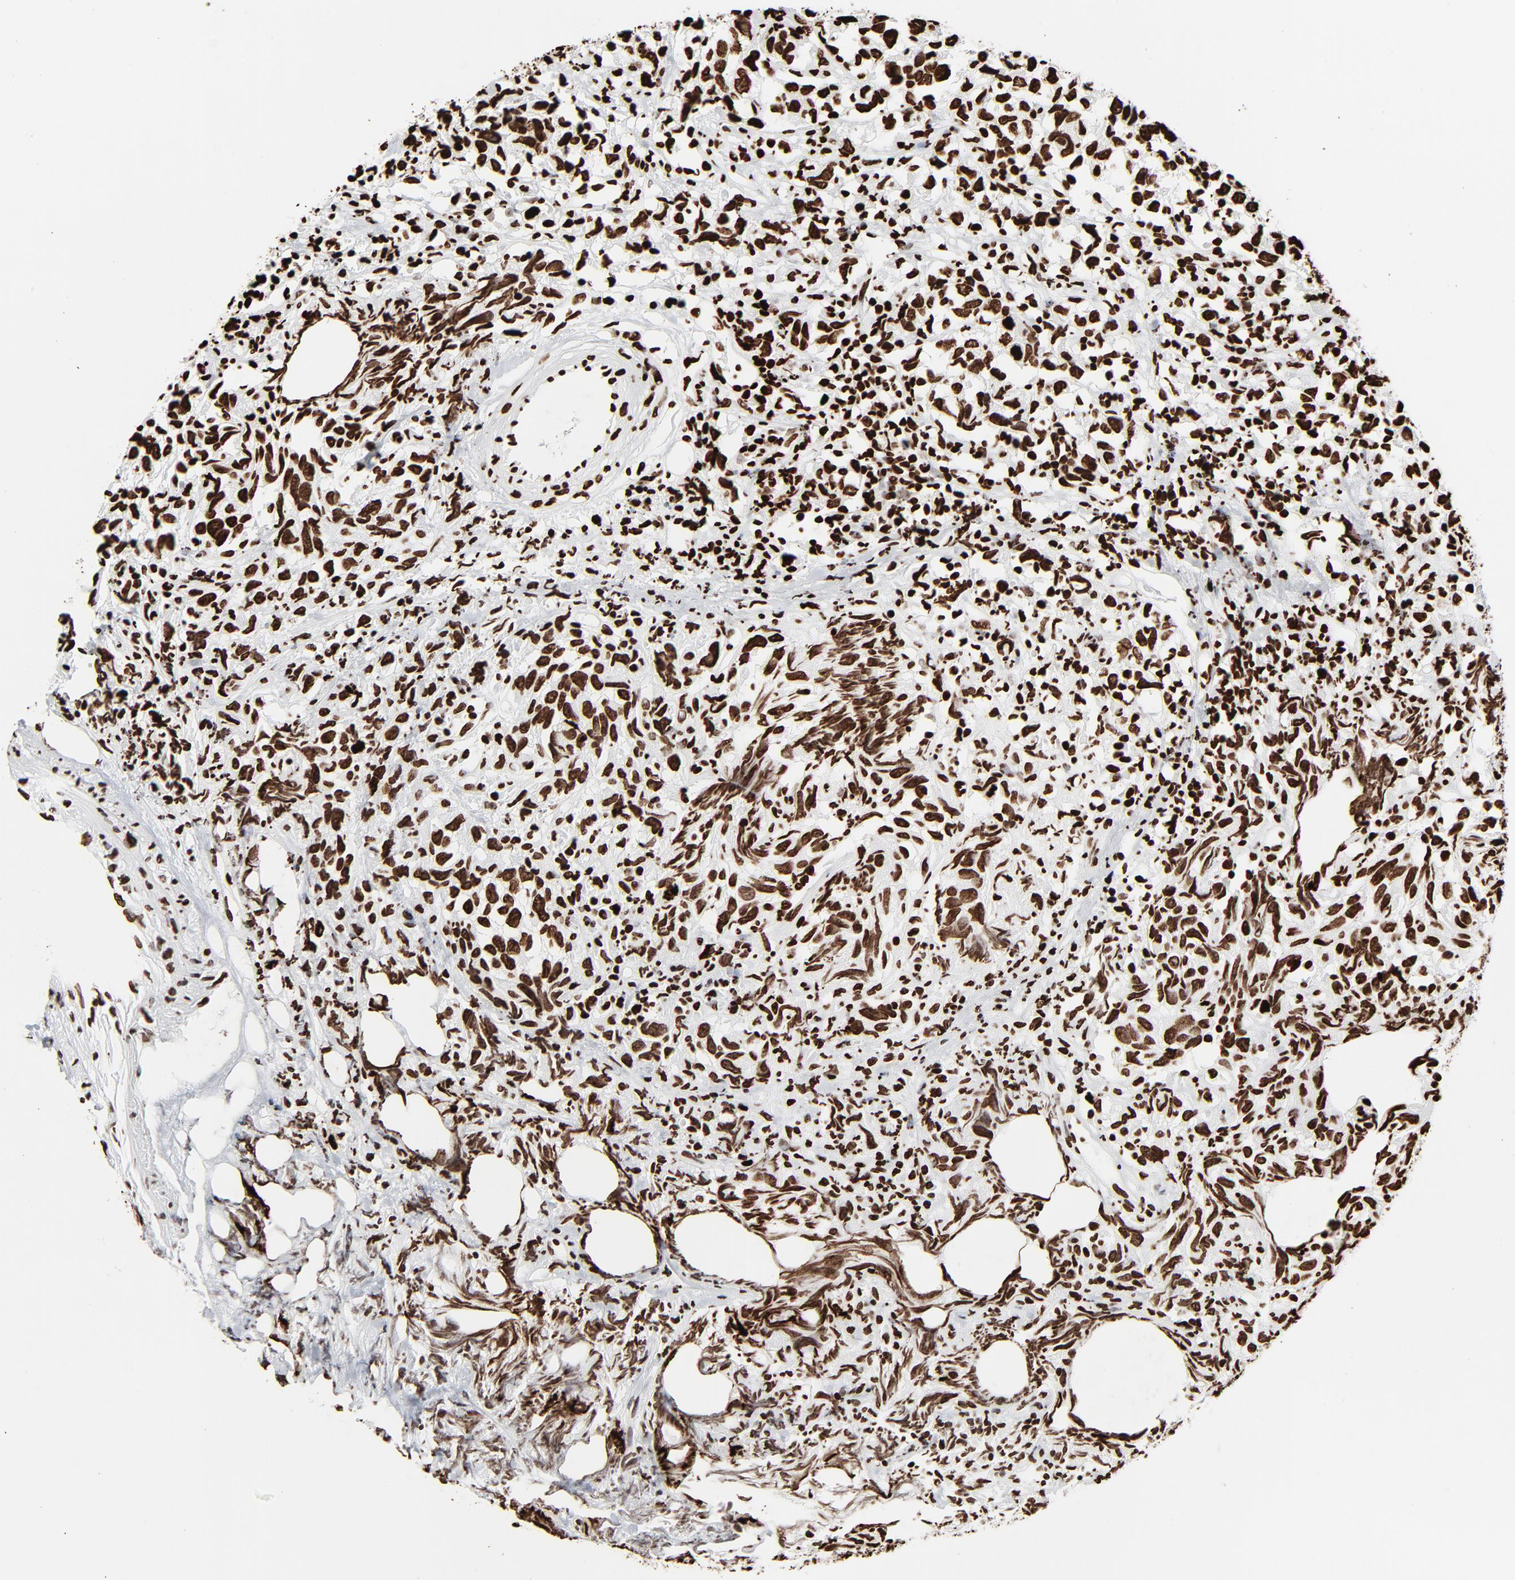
{"staining": {"intensity": "strong", "quantity": ">75%", "location": "nuclear"}, "tissue": "urothelial cancer", "cell_type": "Tumor cells", "image_type": "cancer", "snomed": [{"axis": "morphology", "description": "Urothelial carcinoma, High grade"}, {"axis": "topography", "description": "Urinary bladder"}], "caption": "IHC photomicrograph of urothelial carcinoma (high-grade) stained for a protein (brown), which demonstrates high levels of strong nuclear expression in about >75% of tumor cells.", "gene": "H3-4", "patient": {"sex": "female", "age": 75}}